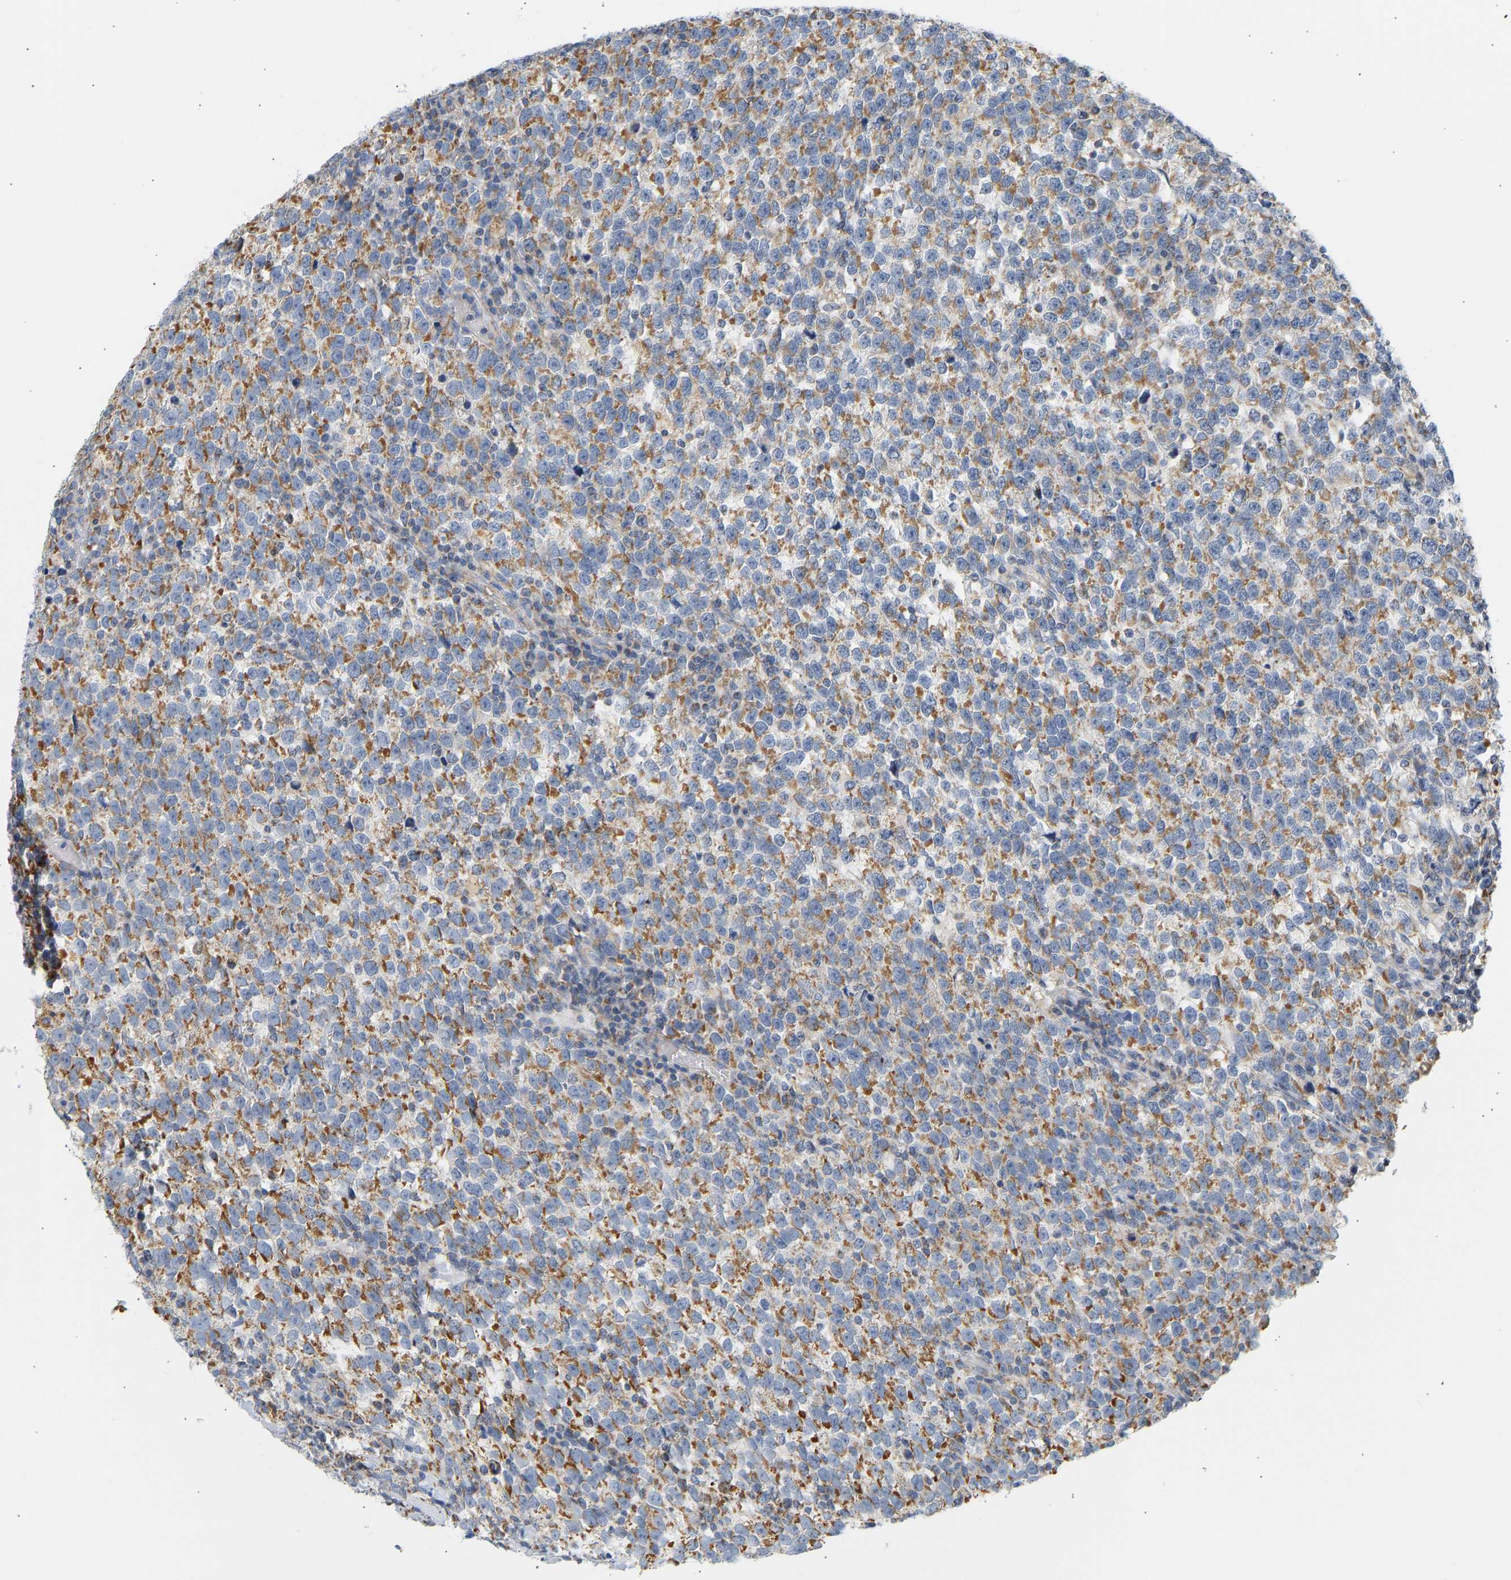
{"staining": {"intensity": "moderate", "quantity": ">75%", "location": "cytoplasmic/membranous"}, "tissue": "testis cancer", "cell_type": "Tumor cells", "image_type": "cancer", "snomed": [{"axis": "morphology", "description": "Normal tissue, NOS"}, {"axis": "morphology", "description": "Seminoma, NOS"}, {"axis": "topography", "description": "Testis"}], "caption": "Immunohistochemical staining of human testis seminoma exhibits medium levels of moderate cytoplasmic/membranous protein staining in approximately >75% of tumor cells.", "gene": "GRPEL2", "patient": {"sex": "male", "age": 43}}